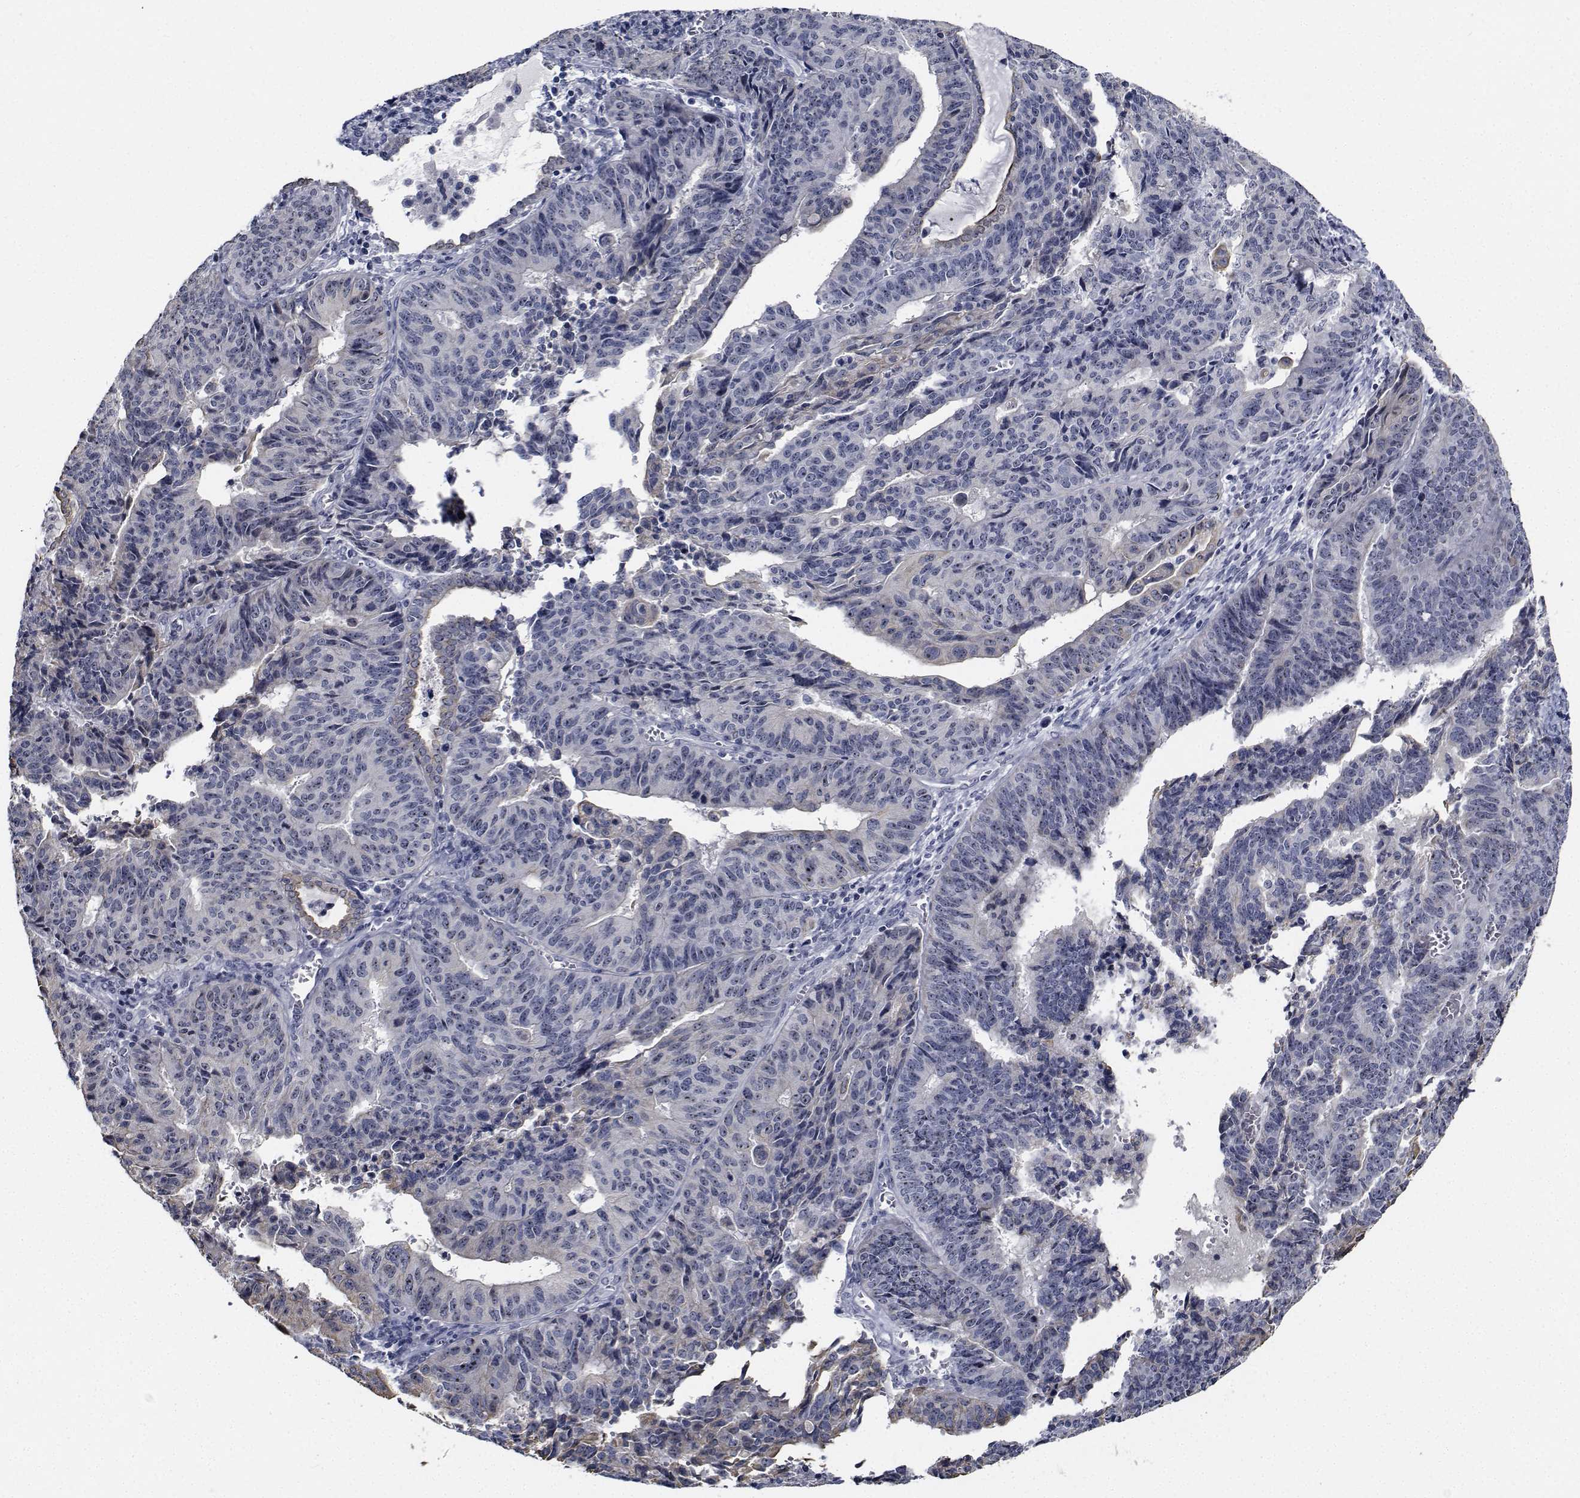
{"staining": {"intensity": "negative", "quantity": "none", "location": "none"}, "tissue": "endometrial cancer", "cell_type": "Tumor cells", "image_type": "cancer", "snomed": [{"axis": "morphology", "description": "Adenocarcinoma, NOS"}, {"axis": "topography", "description": "Endometrium"}], "caption": "A histopathology image of human endometrial adenocarcinoma is negative for staining in tumor cells.", "gene": "NVL", "patient": {"sex": "female", "age": 65}}